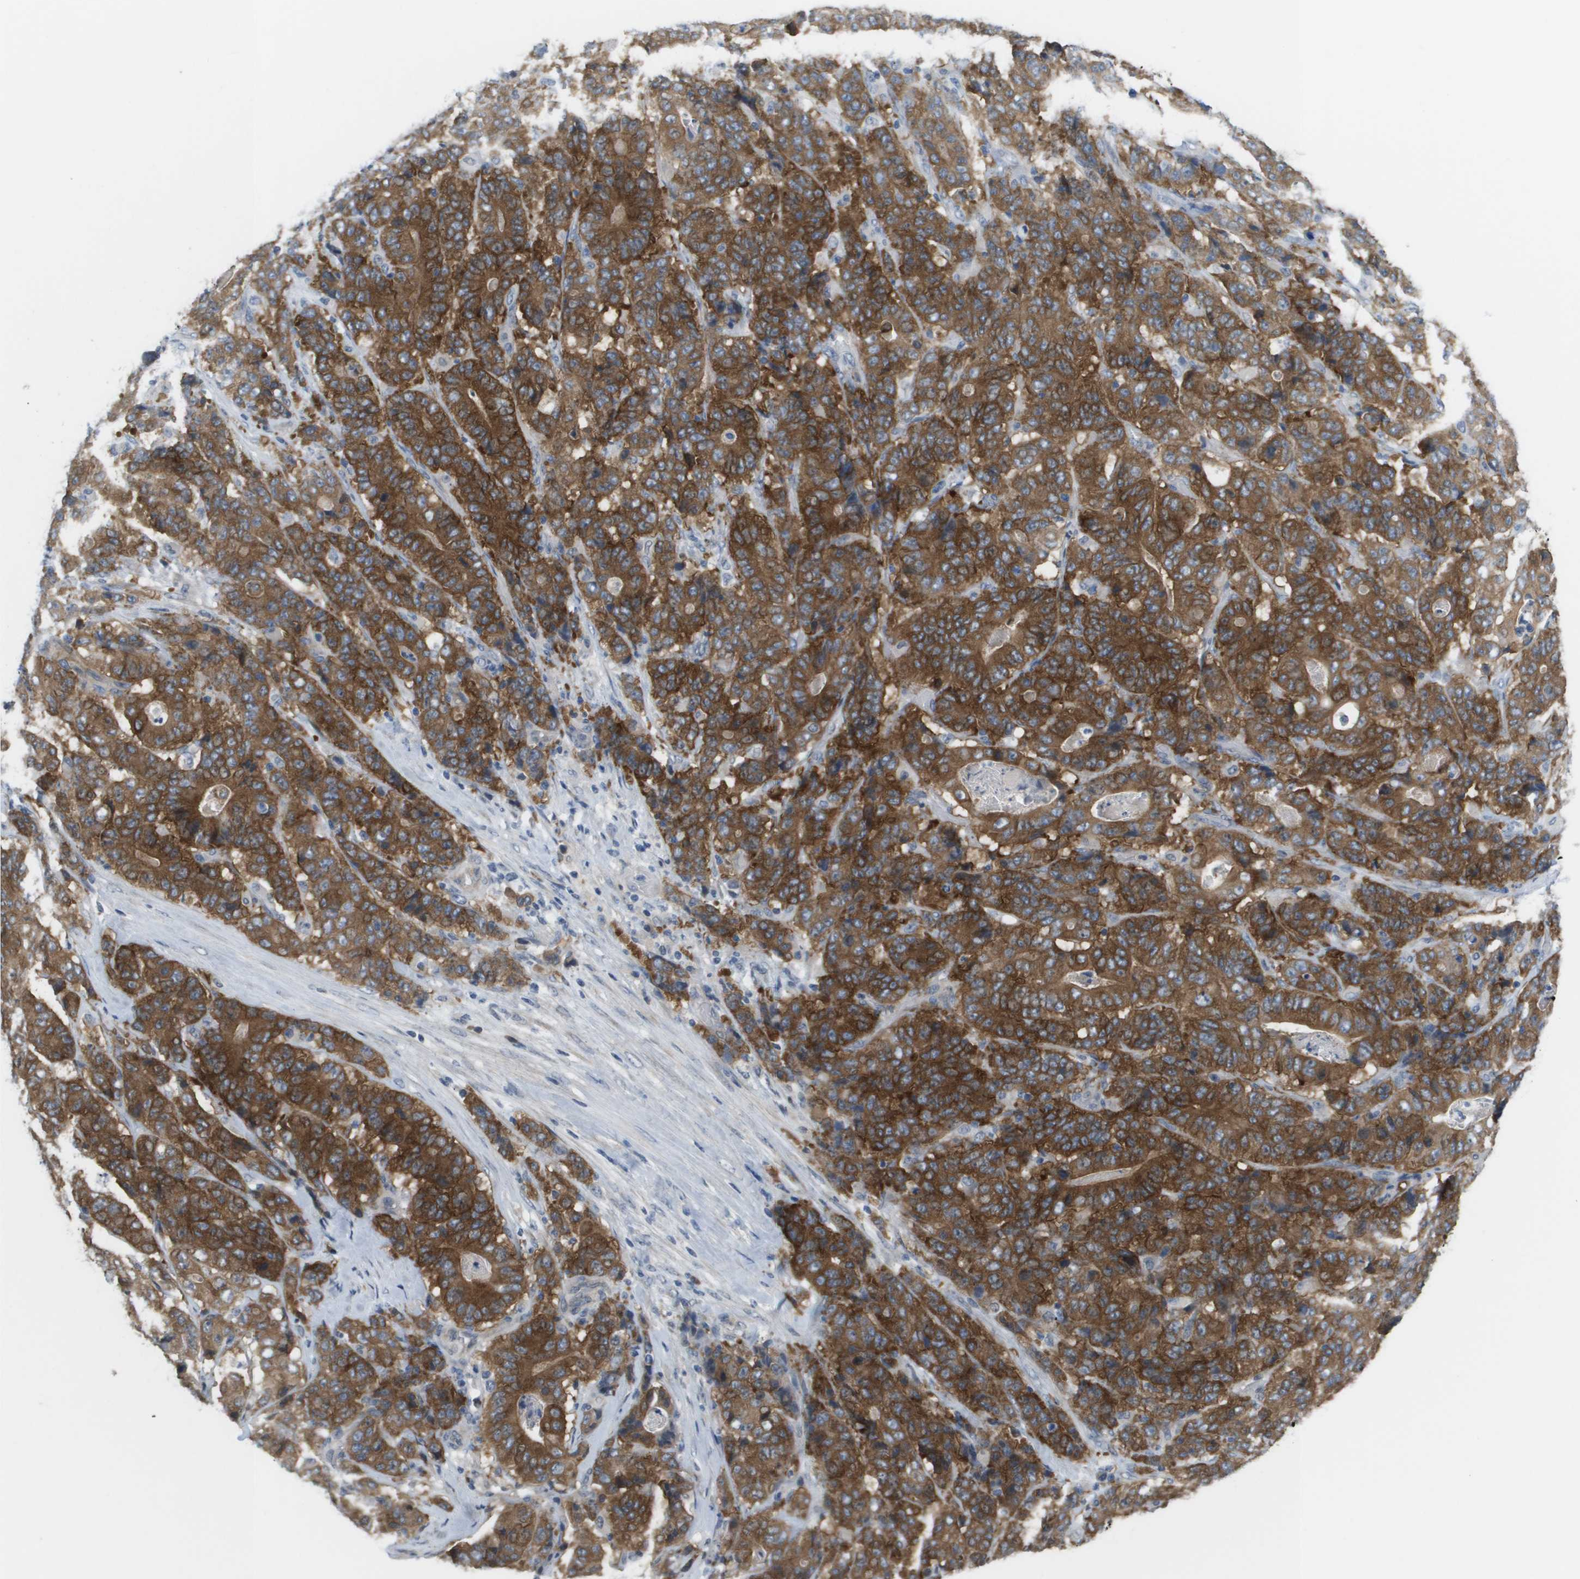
{"staining": {"intensity": "strong", "quantity": ">75%", "location": "cytoplasmic/membranous"}, "tissue": "stomach cancer", "cell_type": "Tumor cells", "image_type": "cancer", "snomed": [{"axis": "morphology", "description": "Adenocarcinoma, NOS"}, {"axis": "topography", "description": "Stomach"}], "caption": "About >75% of tumor cells in stomach cancer reveal strong cytoplasmic/membranous protein expression as visualized by brown immunohistochemical staining.", "gene": "MARCHF8", "patient": {"sex": "female", "age": 73}}